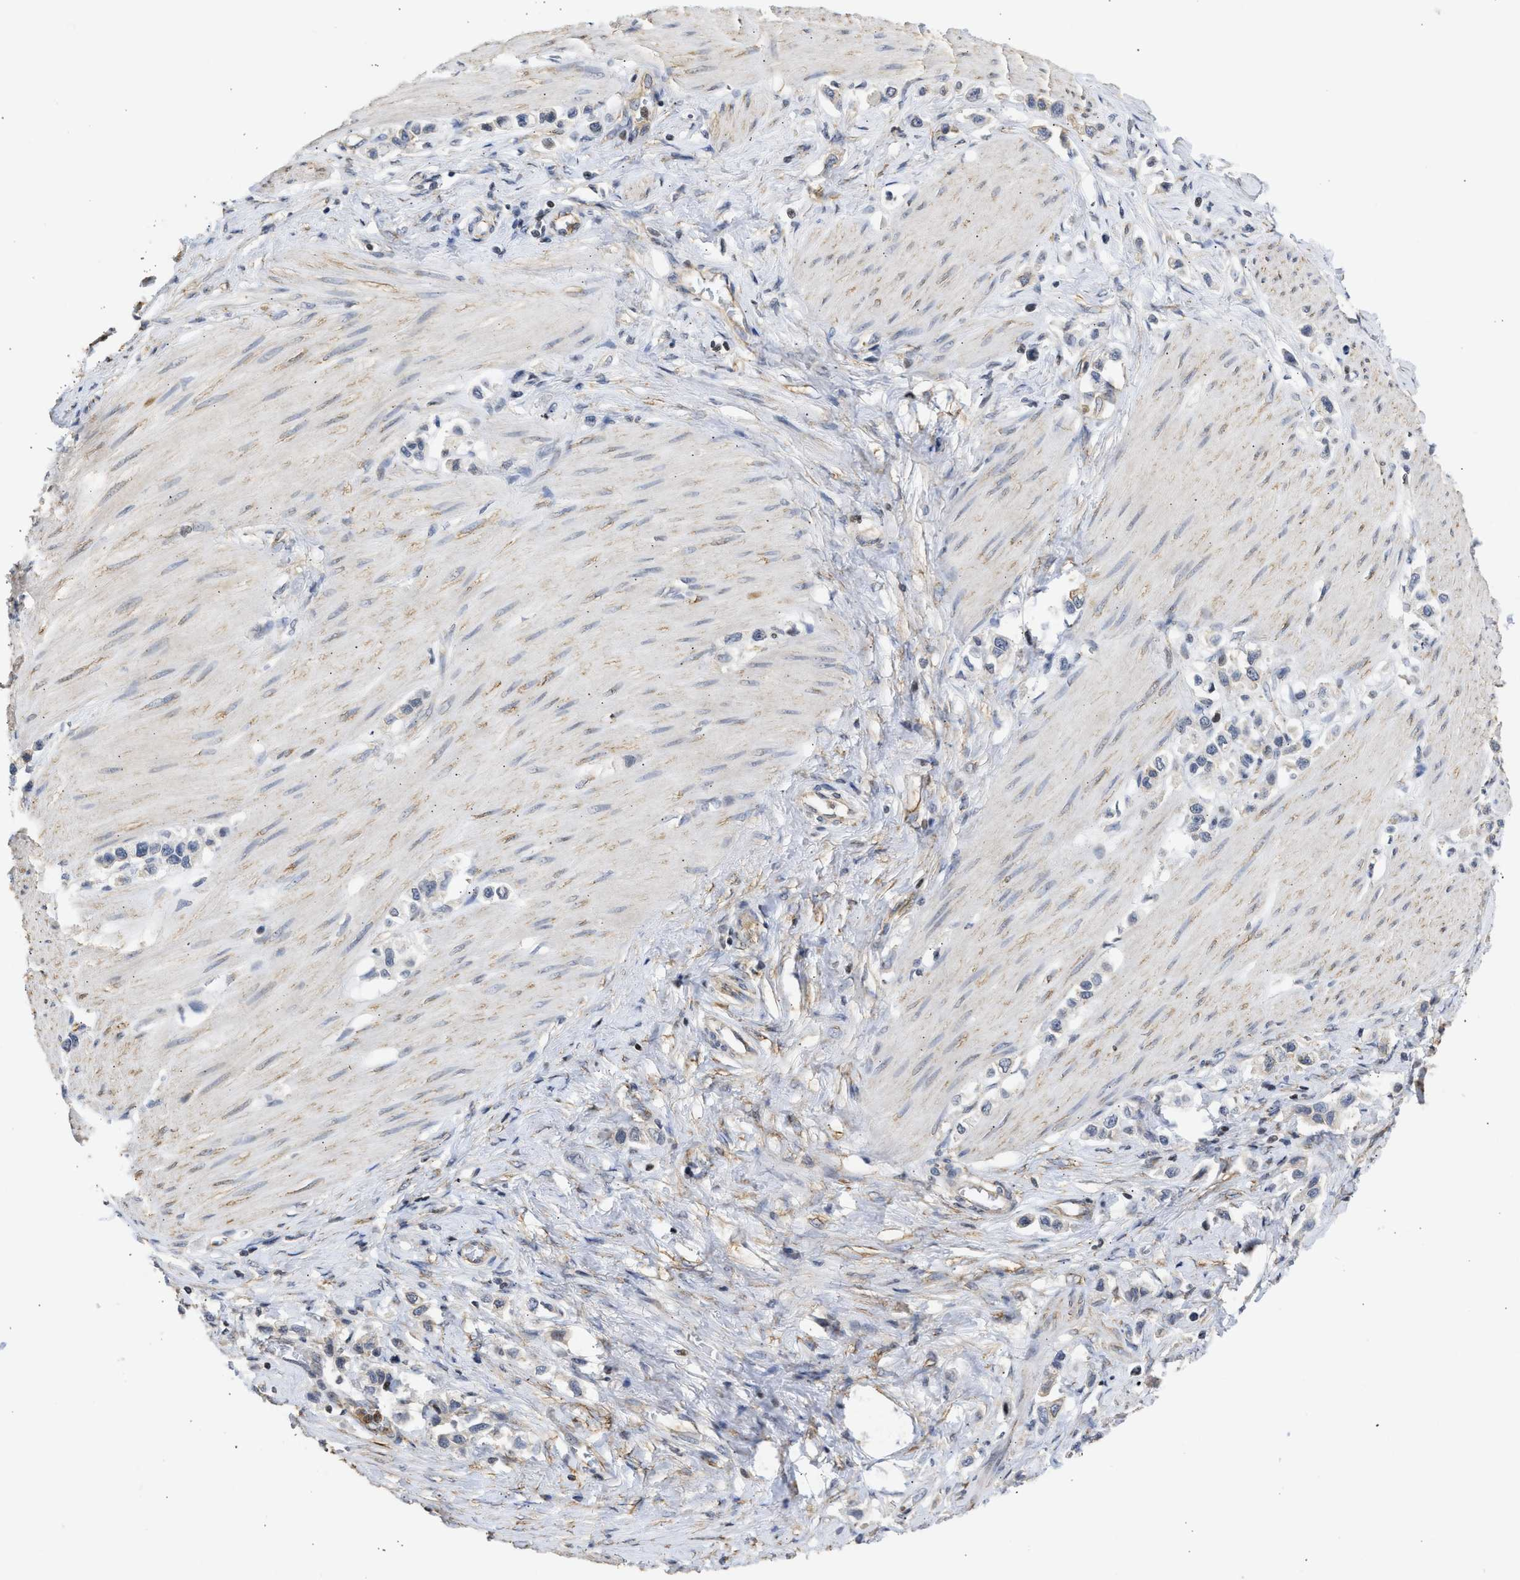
{"staining": {"intensity": "negative", "quantity": "none", "location": "none"}, "tissue": "stomach cancer", "cell_type": "Tumor cells", "image_type": "cancer", "snomed": [{"axis": "morphology", "description": "Adenocarcinoma, NOS"}, {"axis": "topography", "description": "Stomach"}], "caption": "A high-resolution micrograph shows immunohistochemistry staining of adenocarcinoma (stomach), which shows no significant staining in tumor cells.", "gene": "ENSG00000142539", "patient": {"sex": "female", "age": 65}}